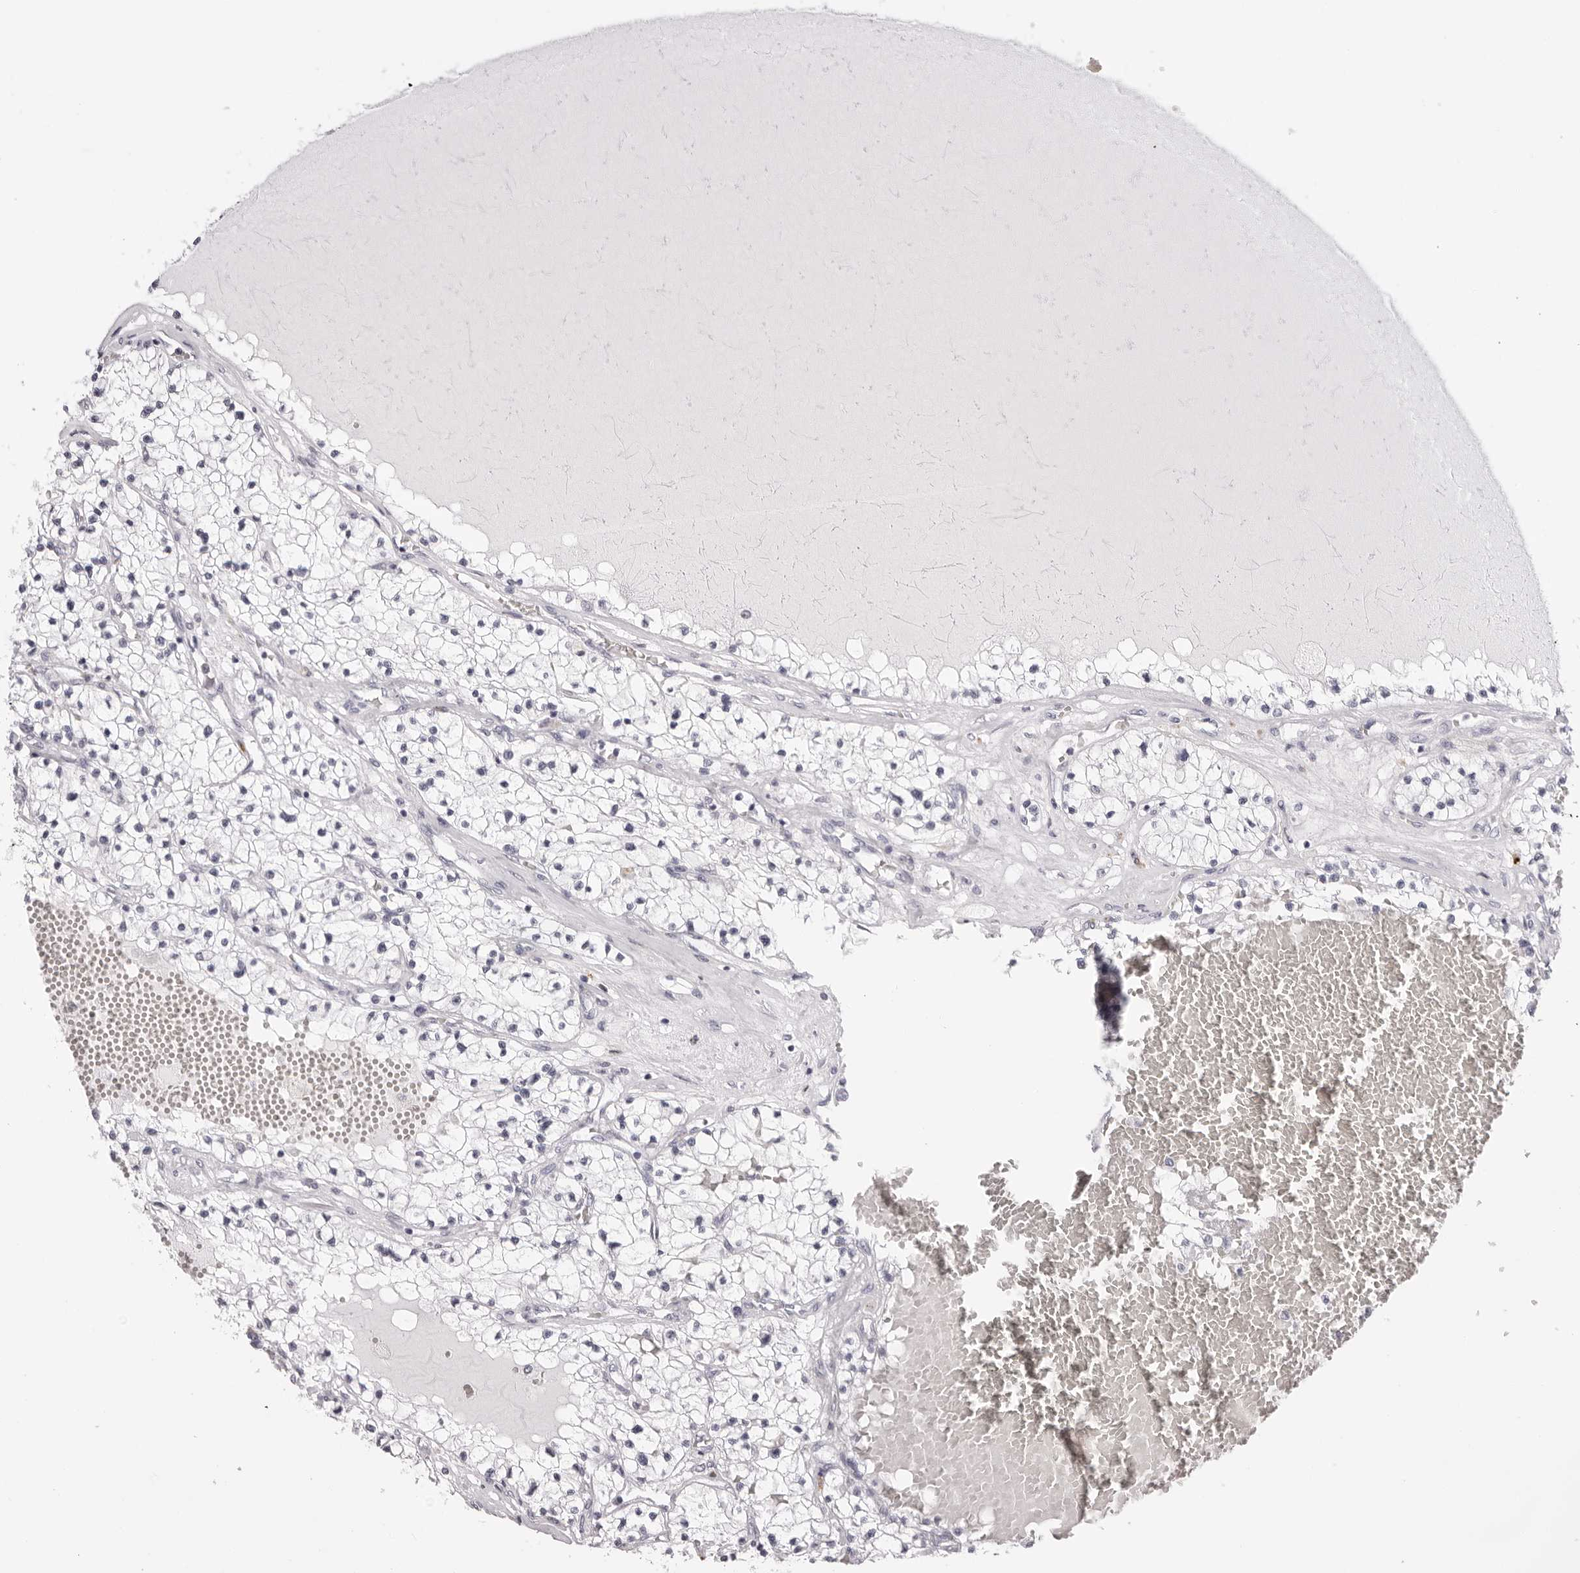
{"staining": {"intensity": "negative", "quantity": "none", "location": "none"}, "tissue": "renal cancer", "cell_type": "Tumor cells", "image_type": "cancer", "snomed": [{"axis": "morphology", "description": "Normal tissue, NOS"}, {"axis": "morphology", "description": "Adenocarcinoma, NOS"}, {"axis": "topography", "description": "Kidney"}], "caption": "Image shows no protein positivity in tumor cells of renal cancer tissue. (Stains: DAB (3,3'-diaminobenzidine) immunohistochemistry (IHC) with hematoxylin counter stain, Microscopy: brightfield microscopy at high magnification).", "gene": "RHO", "patient": {"sex": "male", "age": 68}}